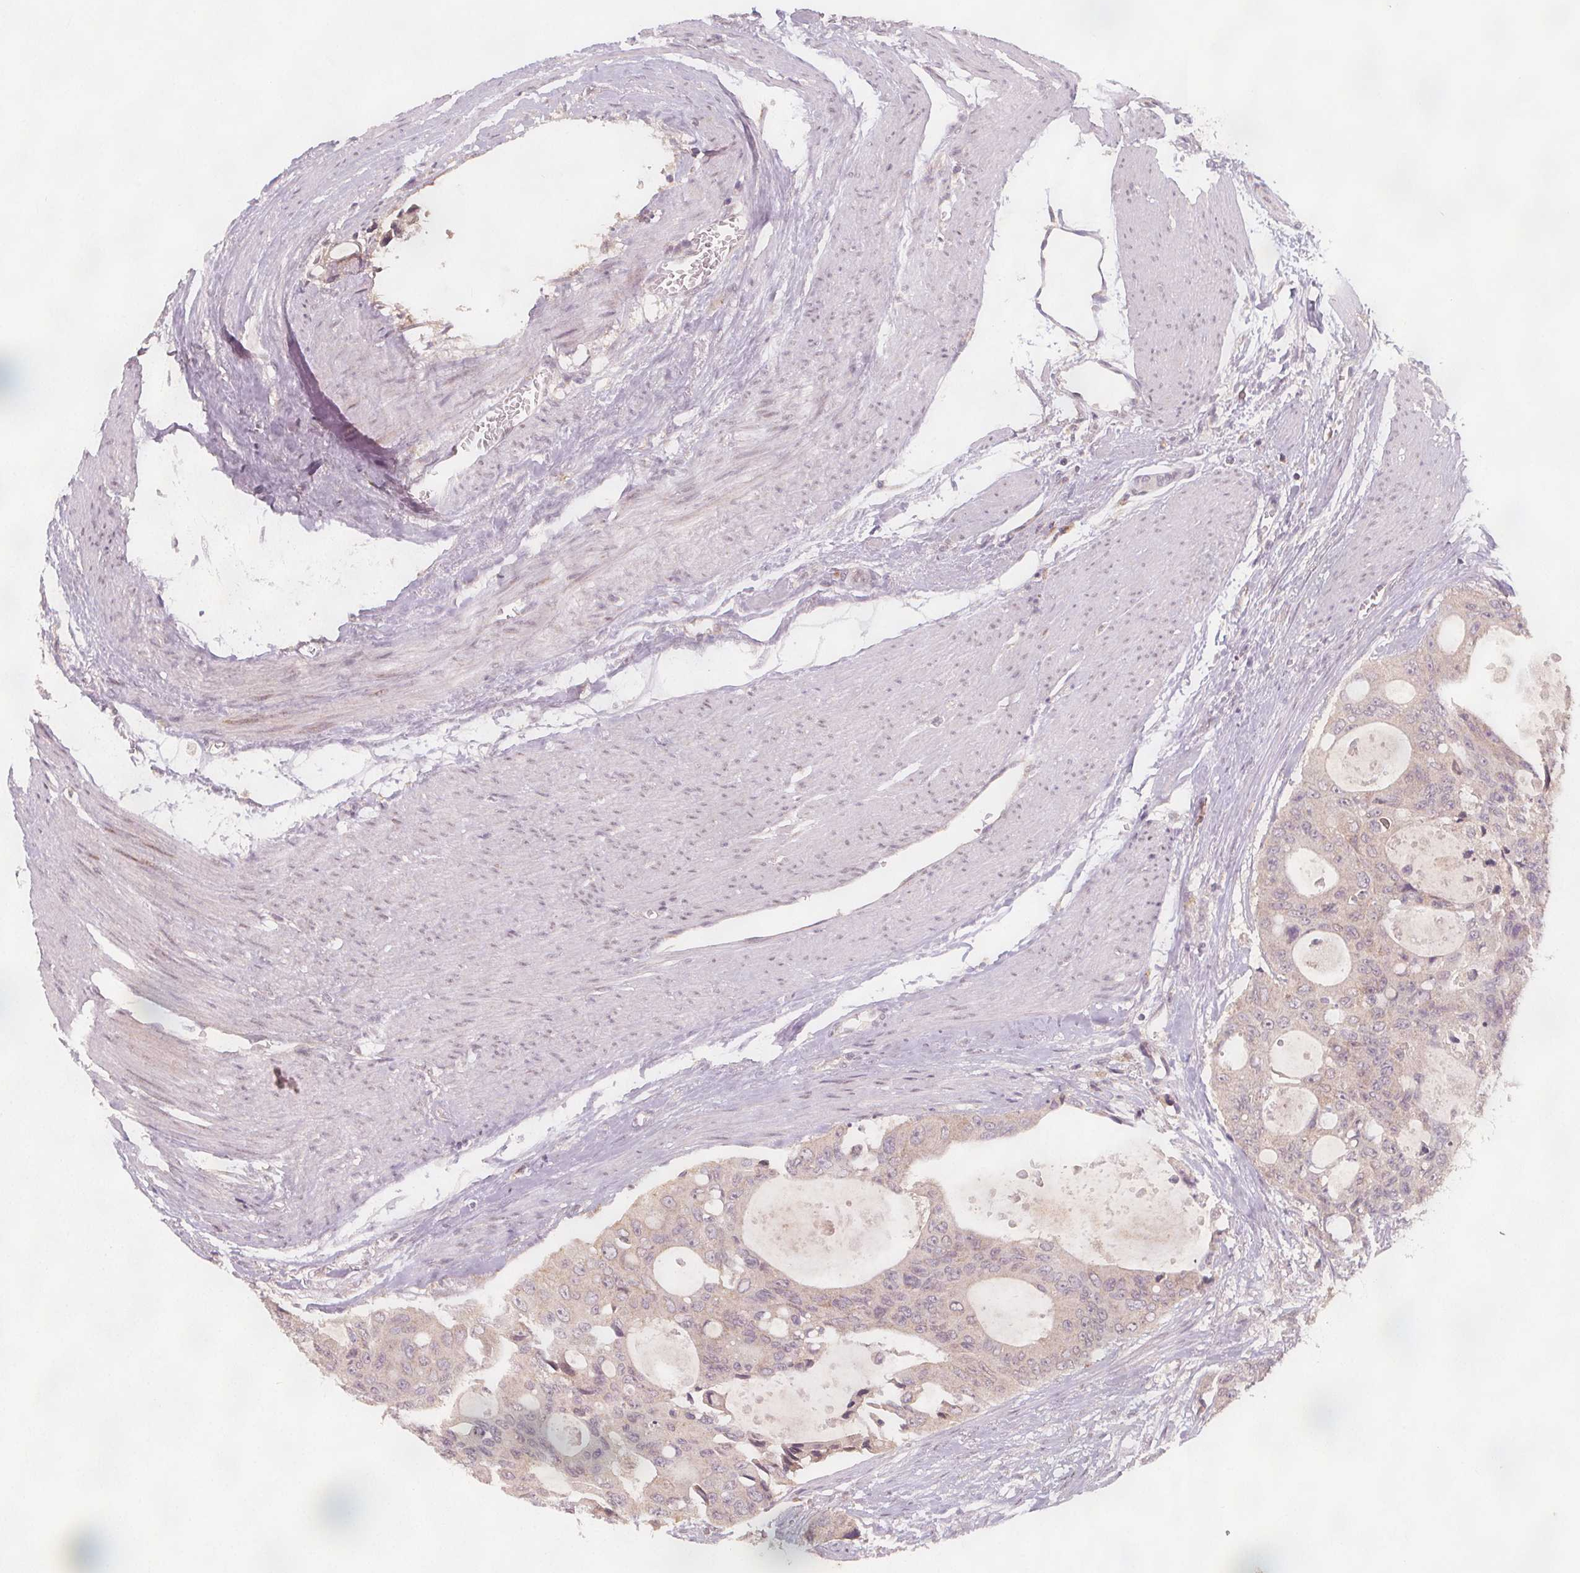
{"staining": {"intensity": "negative", "quantity": "none", "location": "none"}, "tissue": "colorectal cancer", "cell_type": "Tumor cells", "image_type": "cancer", "snomed": [{"axis": "morphology", "description": "Adenocarcinoma, NOS"}, {"axis": "topography", "description": "Rectum"}], "caption": "Immunohistochemistry image of human colorectal adenocarcinoma stained for a protein (brown), which exhibits no positivity in tumor cells. (DAB (3,3'-diaminobenzidine) IHC with hematoxylin counter stain).", "gene": "NCSTN", "patient": {"sex": "male", "age": 76}}